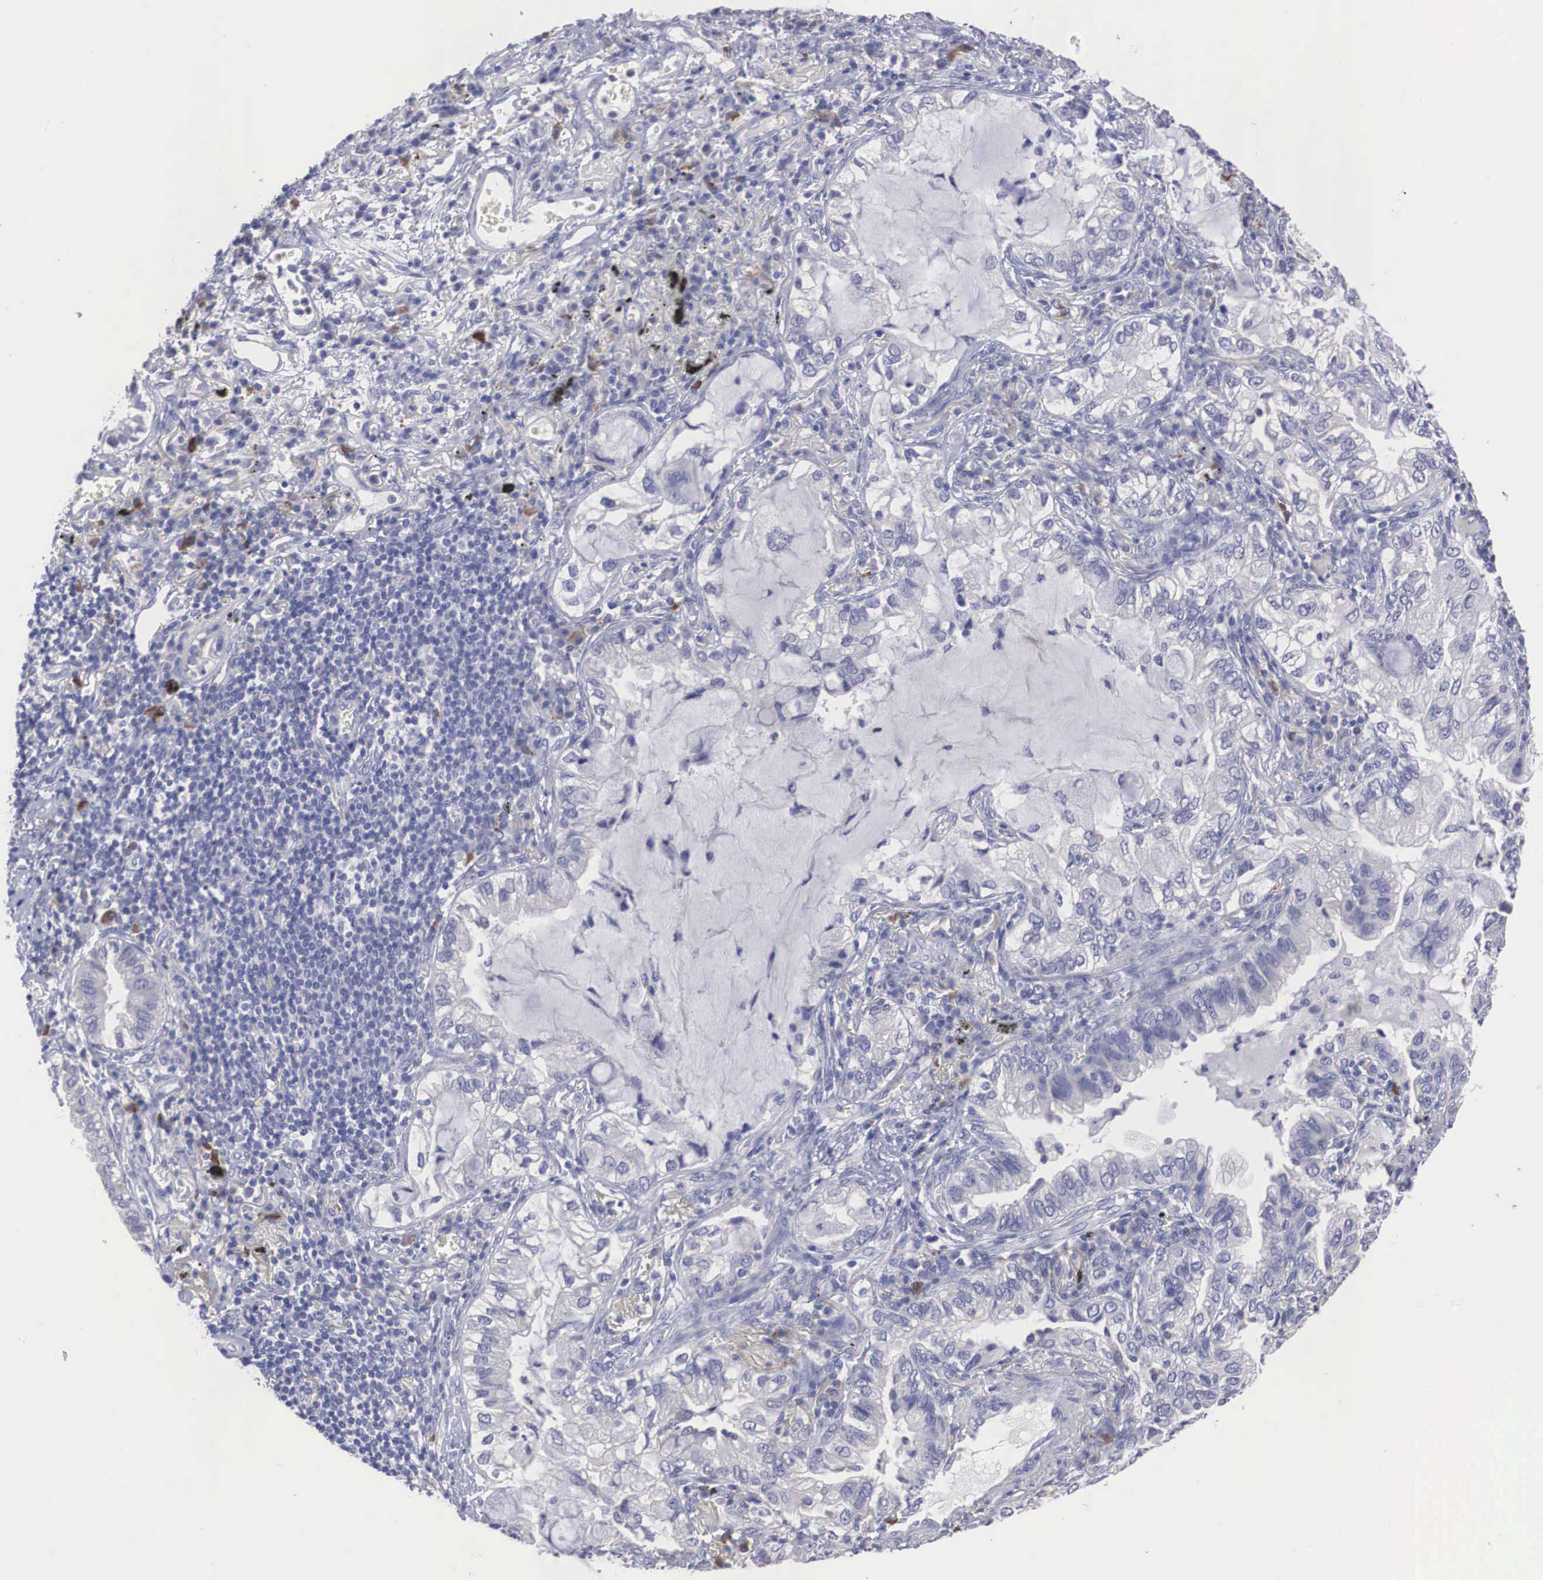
{"staining": {"intensity": "negative", "quantity": "none", "location": "none"}, "tissue": "lung cancer", "cell_type": "Tumor cells", "image_type": "cancer", "snomed": [{"axis": "morphology", "description": "Adenocarcinoma, NOS"}, {"axis": "topography", "description": "Lung"}], "caption": "Protein analysis of lung cancer displays no significant positivity in tumor cells.", "gene": "REPS2", "patient": {"sex": "female", "age": 50}}